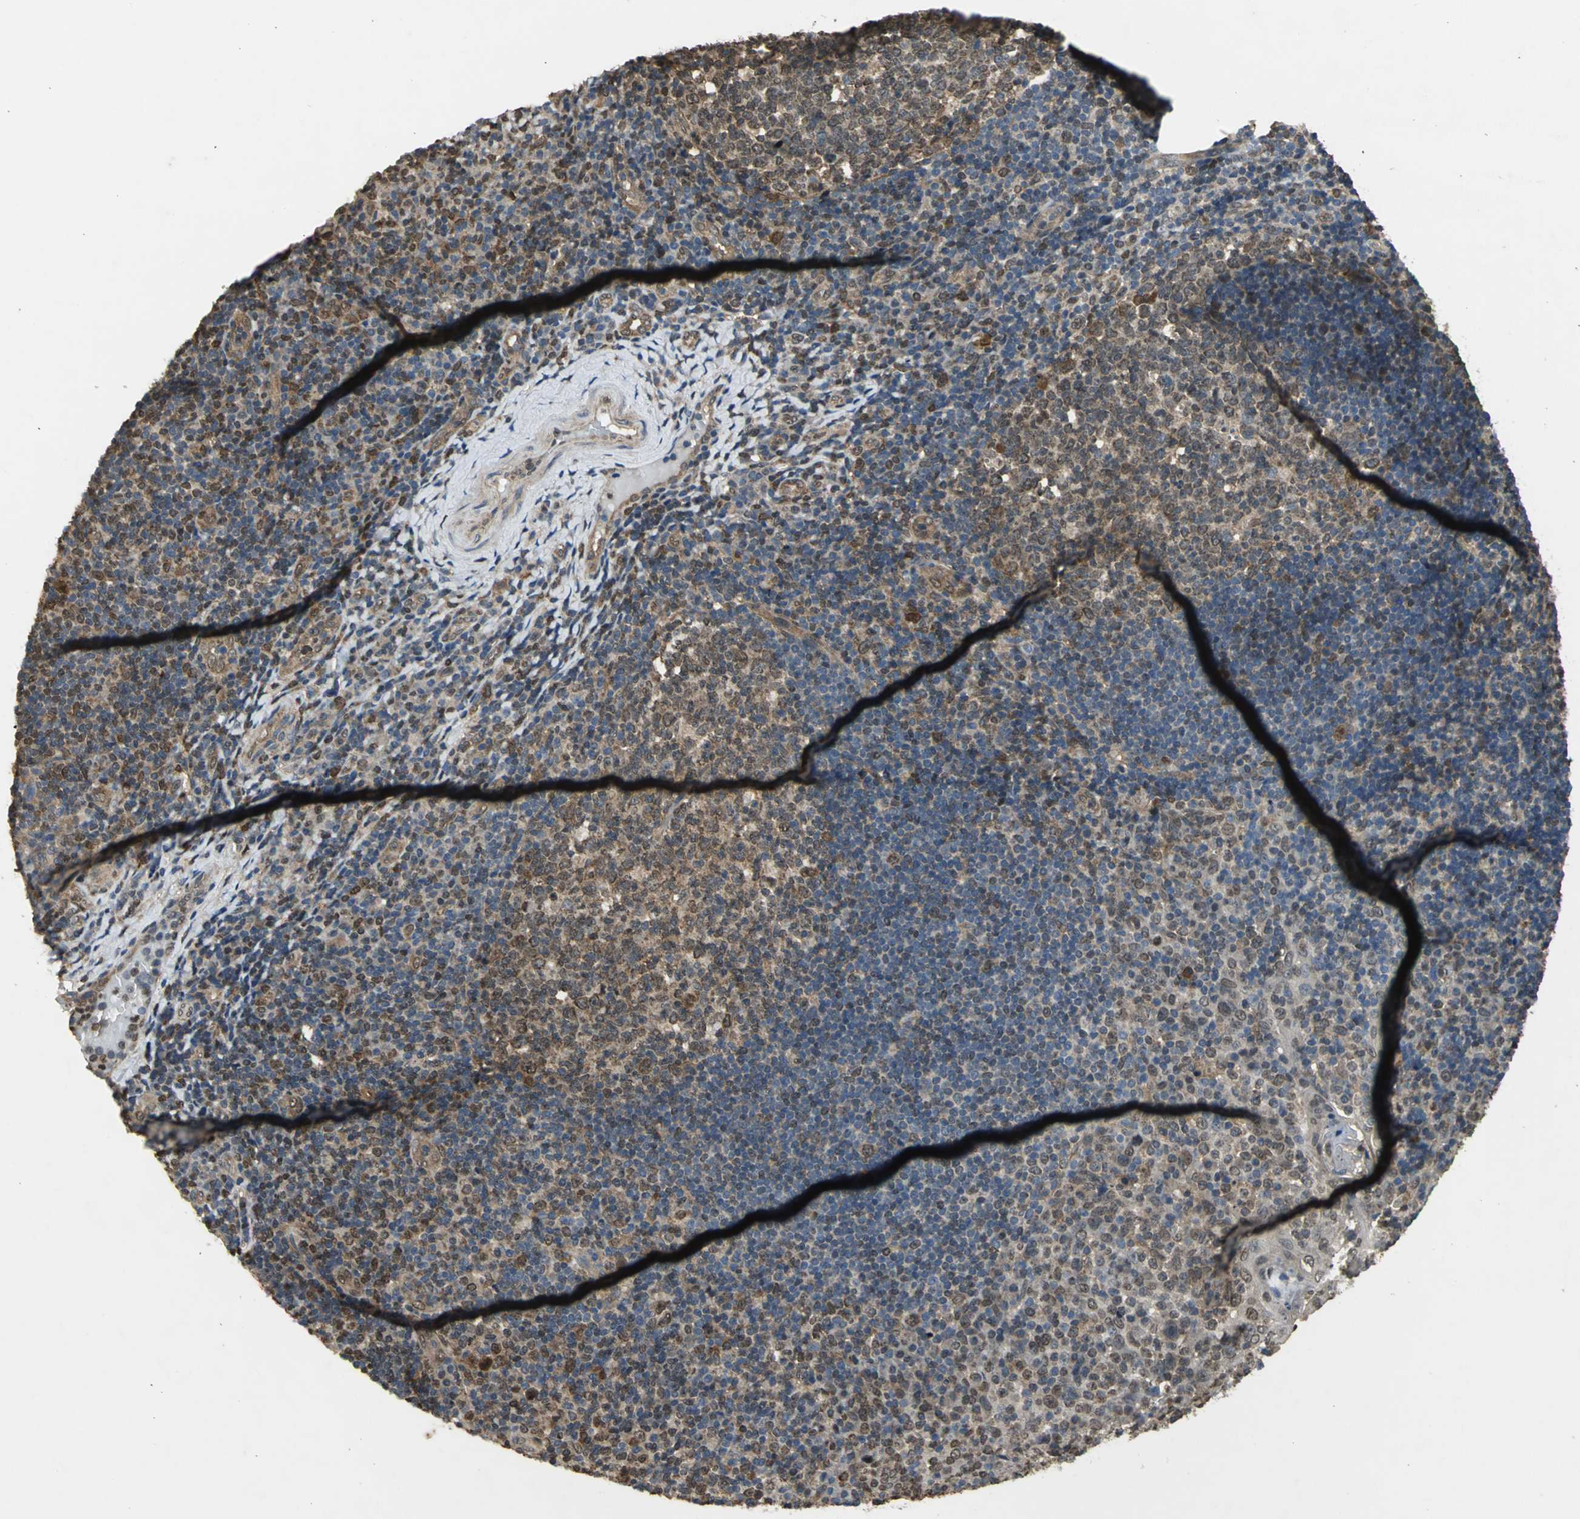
{"staining": {"intensity": "moderate", "quantity": ">75%", "location": "cytoplasmic/membranous,nuclear"}, "tissue": "tonsil", "cell_type": "Germinal center cells", "image_type": "normal", "snomed": [{"axis": "morphology", "description": "Normal tissue, NOS"}, {"axis": "topography", "description": "Tonsil"}], "caption": "This is a histology image of immunohistochemistry (IHC) staining of normal tonsil, which shows moderate positivity in the cytoplasmic/membranous,nuclear of germinal center cells.", "gene": "AHR", "patient": {"sex": "female", "age": 40}}